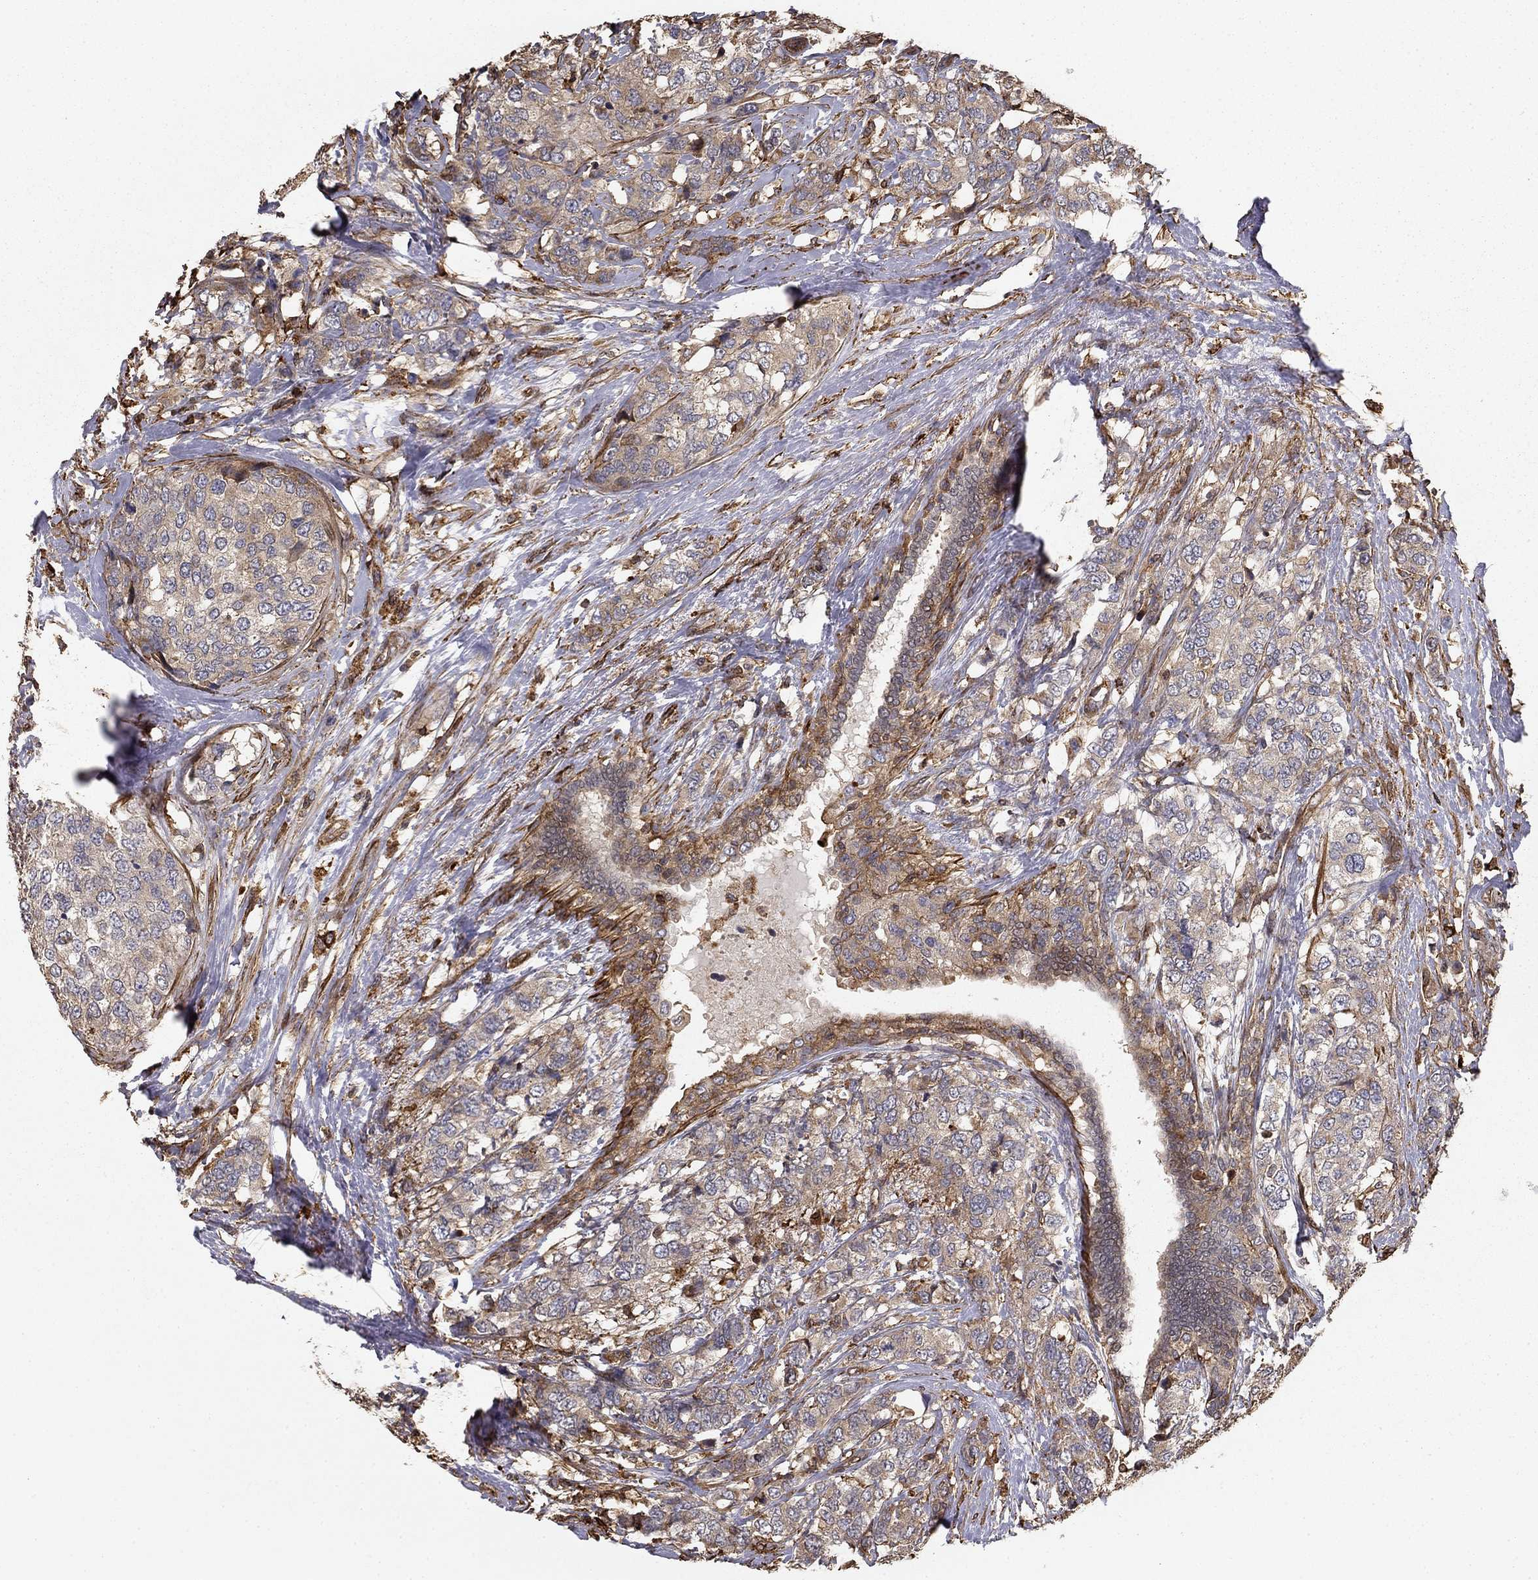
{"staining": {"intensity": "negative", "quantity": "none", "location": "none"}, "tissue": "breast cancer", "cell_type": "Tumor cells", "image_type": "cancer", "snomed": [{"axis": "morphology", "description": "Lobular carcinoma"}, {"axis": "topography", "description": "Breast"}], "caption": "An IHC histopathology image of breast cancer (lobular carcinoma) is shown. There is no staining in tumor cells of breast cancer (lobular carcinoma).", "gene": "HABP4", "patient": {"sex": "female", "age": 59}}